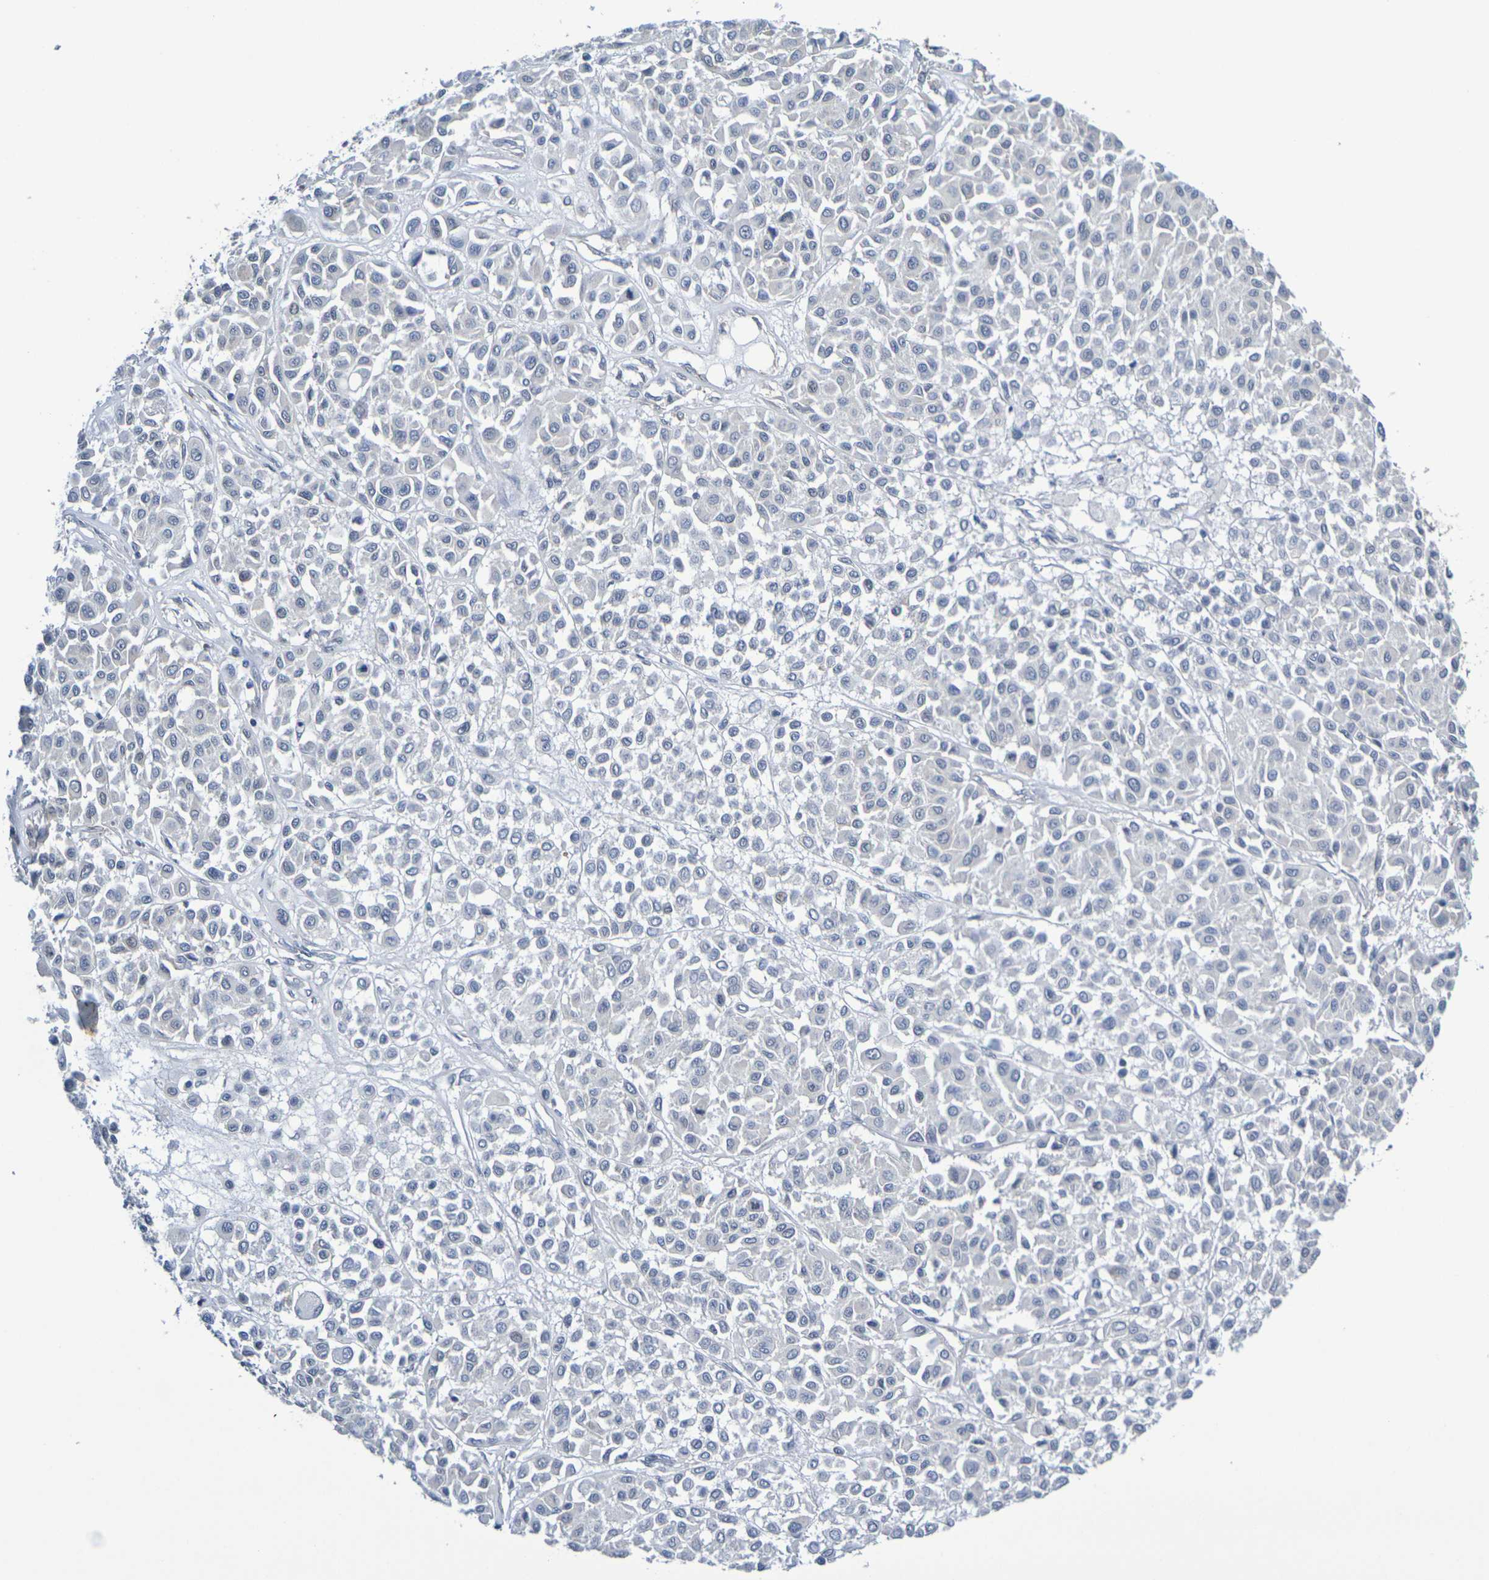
{"staining": {"intensity": "negative", "quantity": "none", "location": "none"}, "tissue": "melanoma", "cell_type": "Tumor cells", "image_type": "cancer", "snomed": [{"axis": "morphology", "description": "Malignant melanoma, Metastatic site"}, {"axis": "topography", "description": "Soft tissue"}], "caption": "Human malignant melanoma (metastatic site) stained for a protein using immunohistochemistry exhibits no positivity in tumor cells.", "gene": "CHRNB1", "patient": {"sex": "male", "age": 41}}